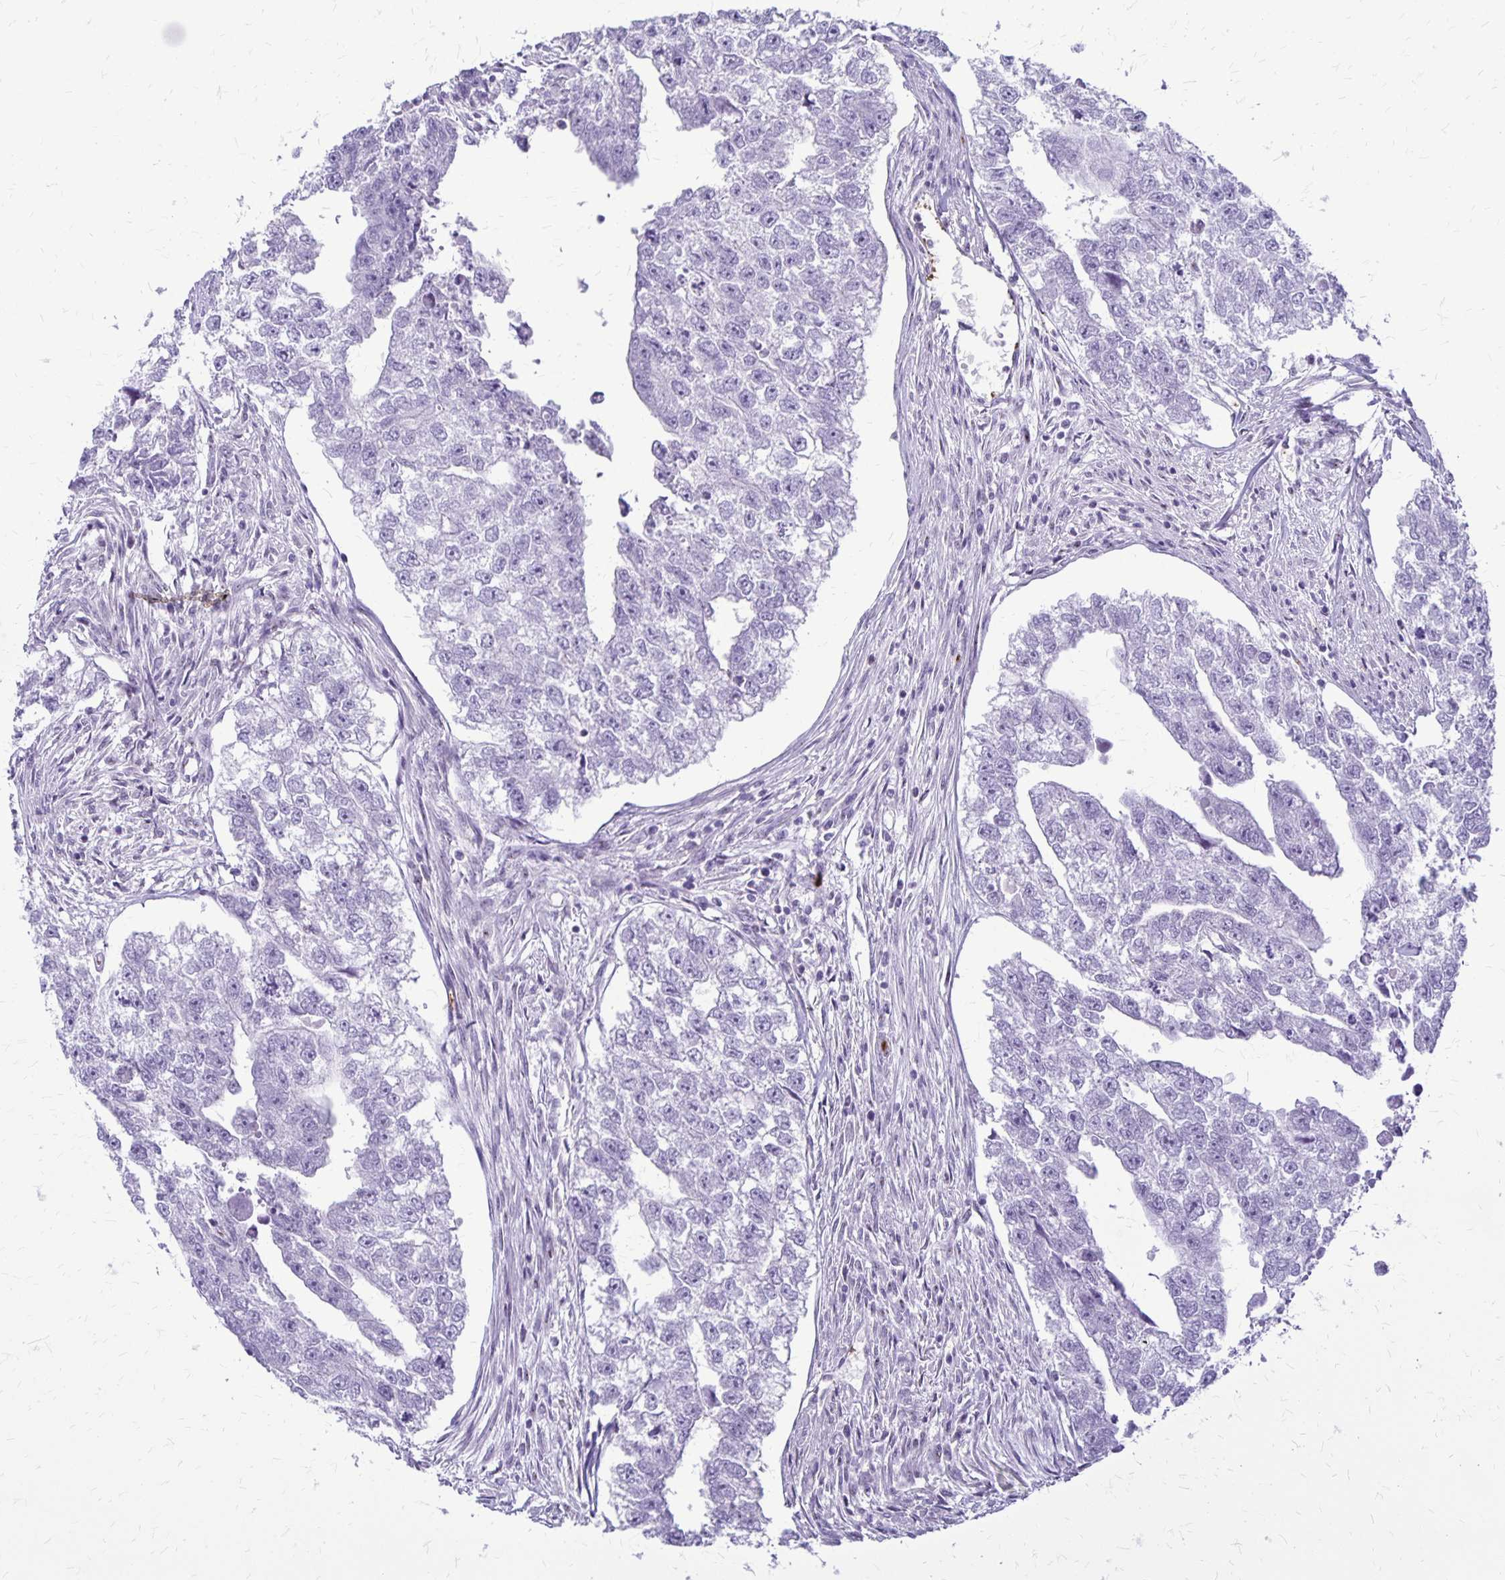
{"staining": {"intensity": "negative", "quantity": "none", "location": "none"}, "tissue": "testis cancer", "cell_type": "Tumor cells", "image_type": "cancer", "snomed": [{"axis": "morphology", "description": "Carcinoma, Embryonal, NOS"}, {"axis": "morphology", "description": "Teratoma, malignant, NOS"}, {"axis": "topography", "description": "Testis"}], "caption": "DAB immunohistochemical staining of human testis cancer shows no significant positivity in tumor cells.", "gene": "GP9", "patient": {"sex": "male", "age": 44}}